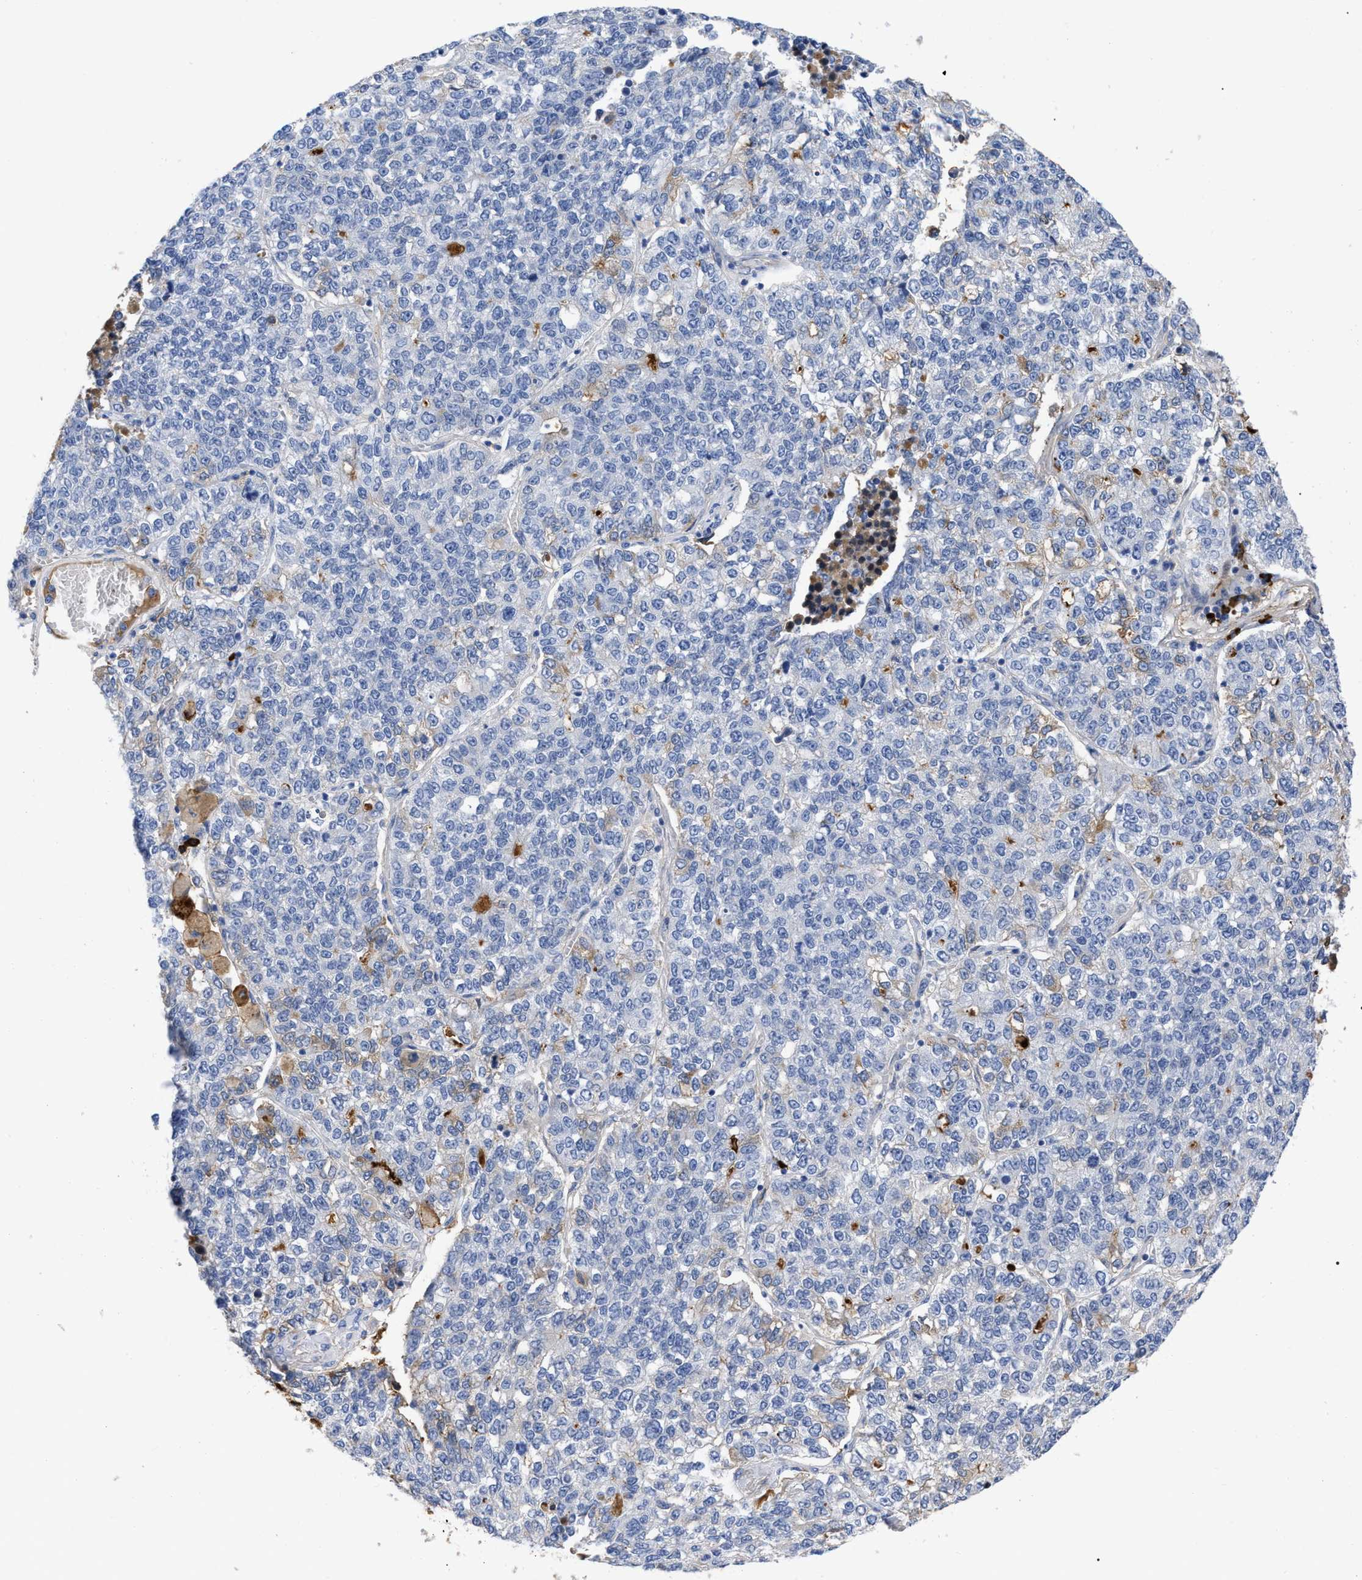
{"staining": {"intensity": "negative", "quantity": "none", "location": "none"}, "tissue": "lung cancer", "cell_type": "Tumor cells", "image_type": "cancer", "snomed": [{"axis": "morphology", "description": "Adenocarcinoma, NOS"}, {"axis": "topography", "description": "Lung"}], "caption": "This is an IHC micrograph of adenocarcinoma (lung). There is no positivity in tumor cells.", "gene": "IGHV5-51", "patient": {"sex": "male", "age": 49}}